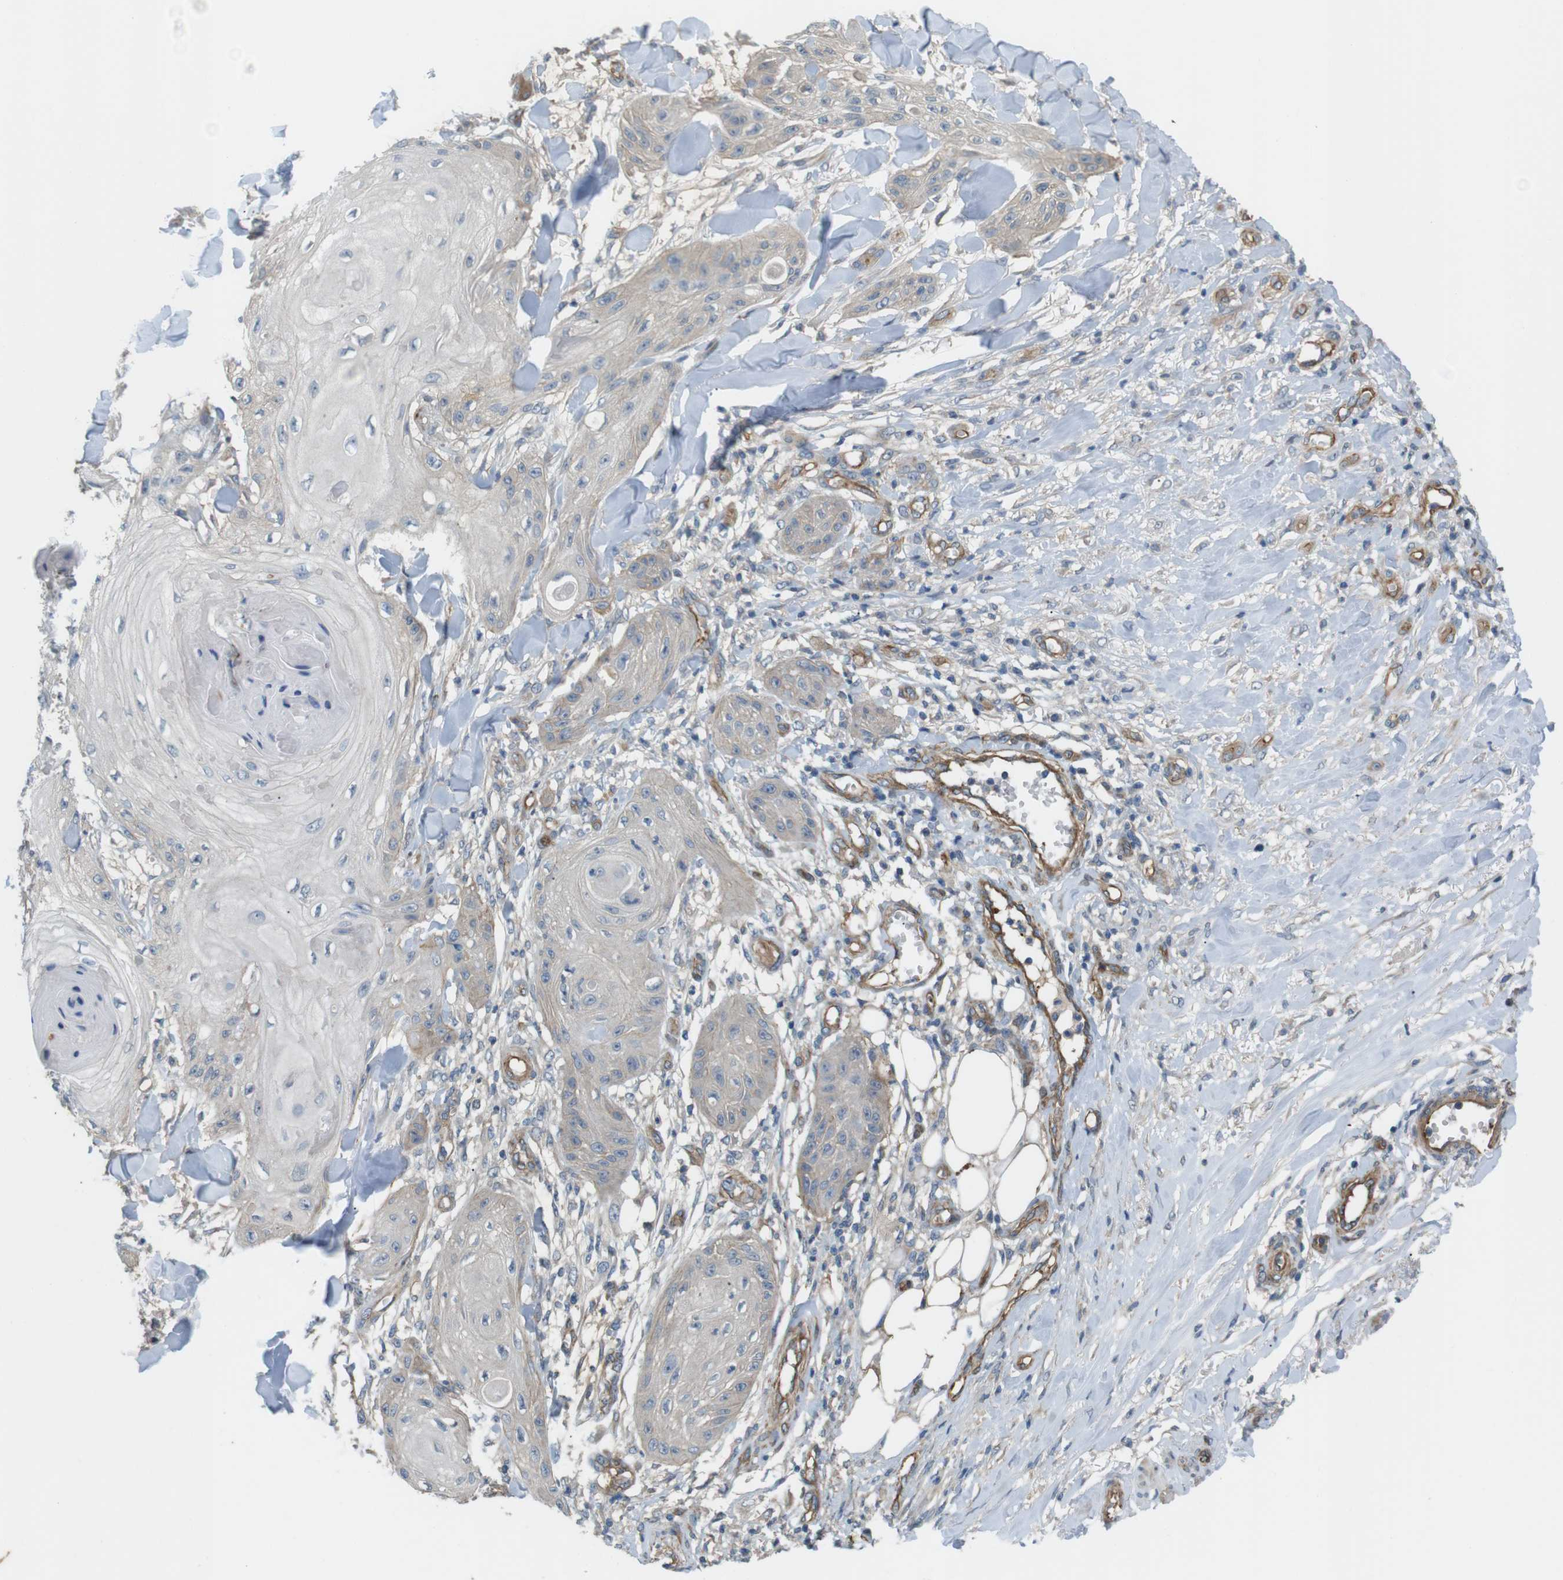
{"staining": {"intensity": "weak", "quantity": ">75%", "location": "cytoplasmic/membranous"}, "tissue": "skin cancer", "cell_type": "Tumor cells", "image_type": "cancer", "snomed": [{"axis": "morphology", "description": "Squamous cell carcinoma, NOS"}, {"axis": "topography", "description": "Skin"}], "caption": "This is a photomicrograph of immunohistochemistry (IHC) staining of skin cancer (squamous cell carcinoma), which shows weak positivity in the cytoplasmic/membranous of tumor cells.", "gene": "BVES", "patient": {"sex": "male", "age": 74}}